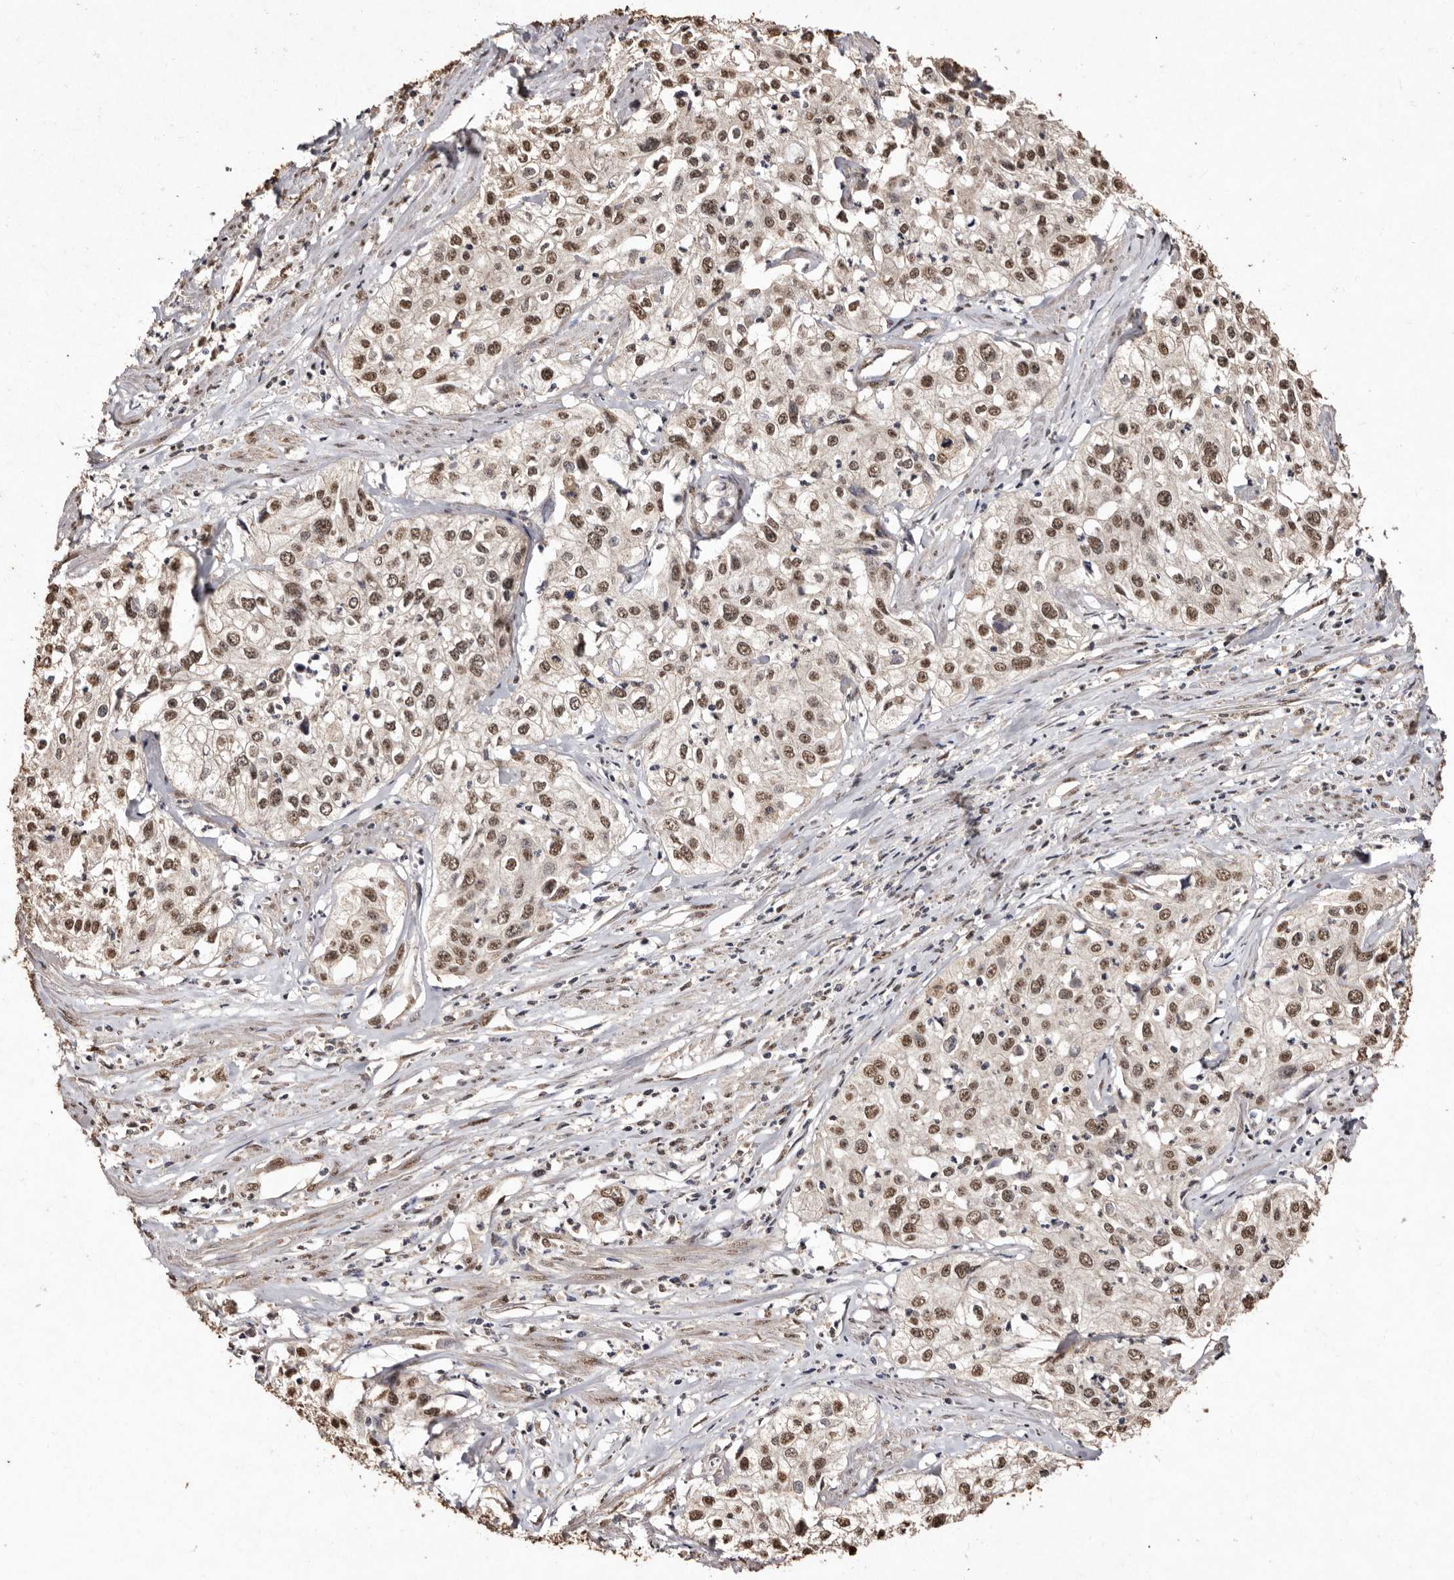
{"staining": {"intensity": "moderate", "quantity": ">75%", "location": "nuclear"}, "tissue": "cervical cancer", "cell_type": "Tumor cells", "image_type": "cancer", "snomed": [{"axis": "morphology", "description": "Squamous cell carcinoma, NOS"}, {"axis": "topography", "description": "Cervix"}], "caption": "Immunohistochemical staining of human cervical cancer demonstrates medium levels of moderate nuclear protein positivity in approximately >75% of tumor cells.", "gene": "ERBB4", "patient": {"sex": "female", "age": 31}}